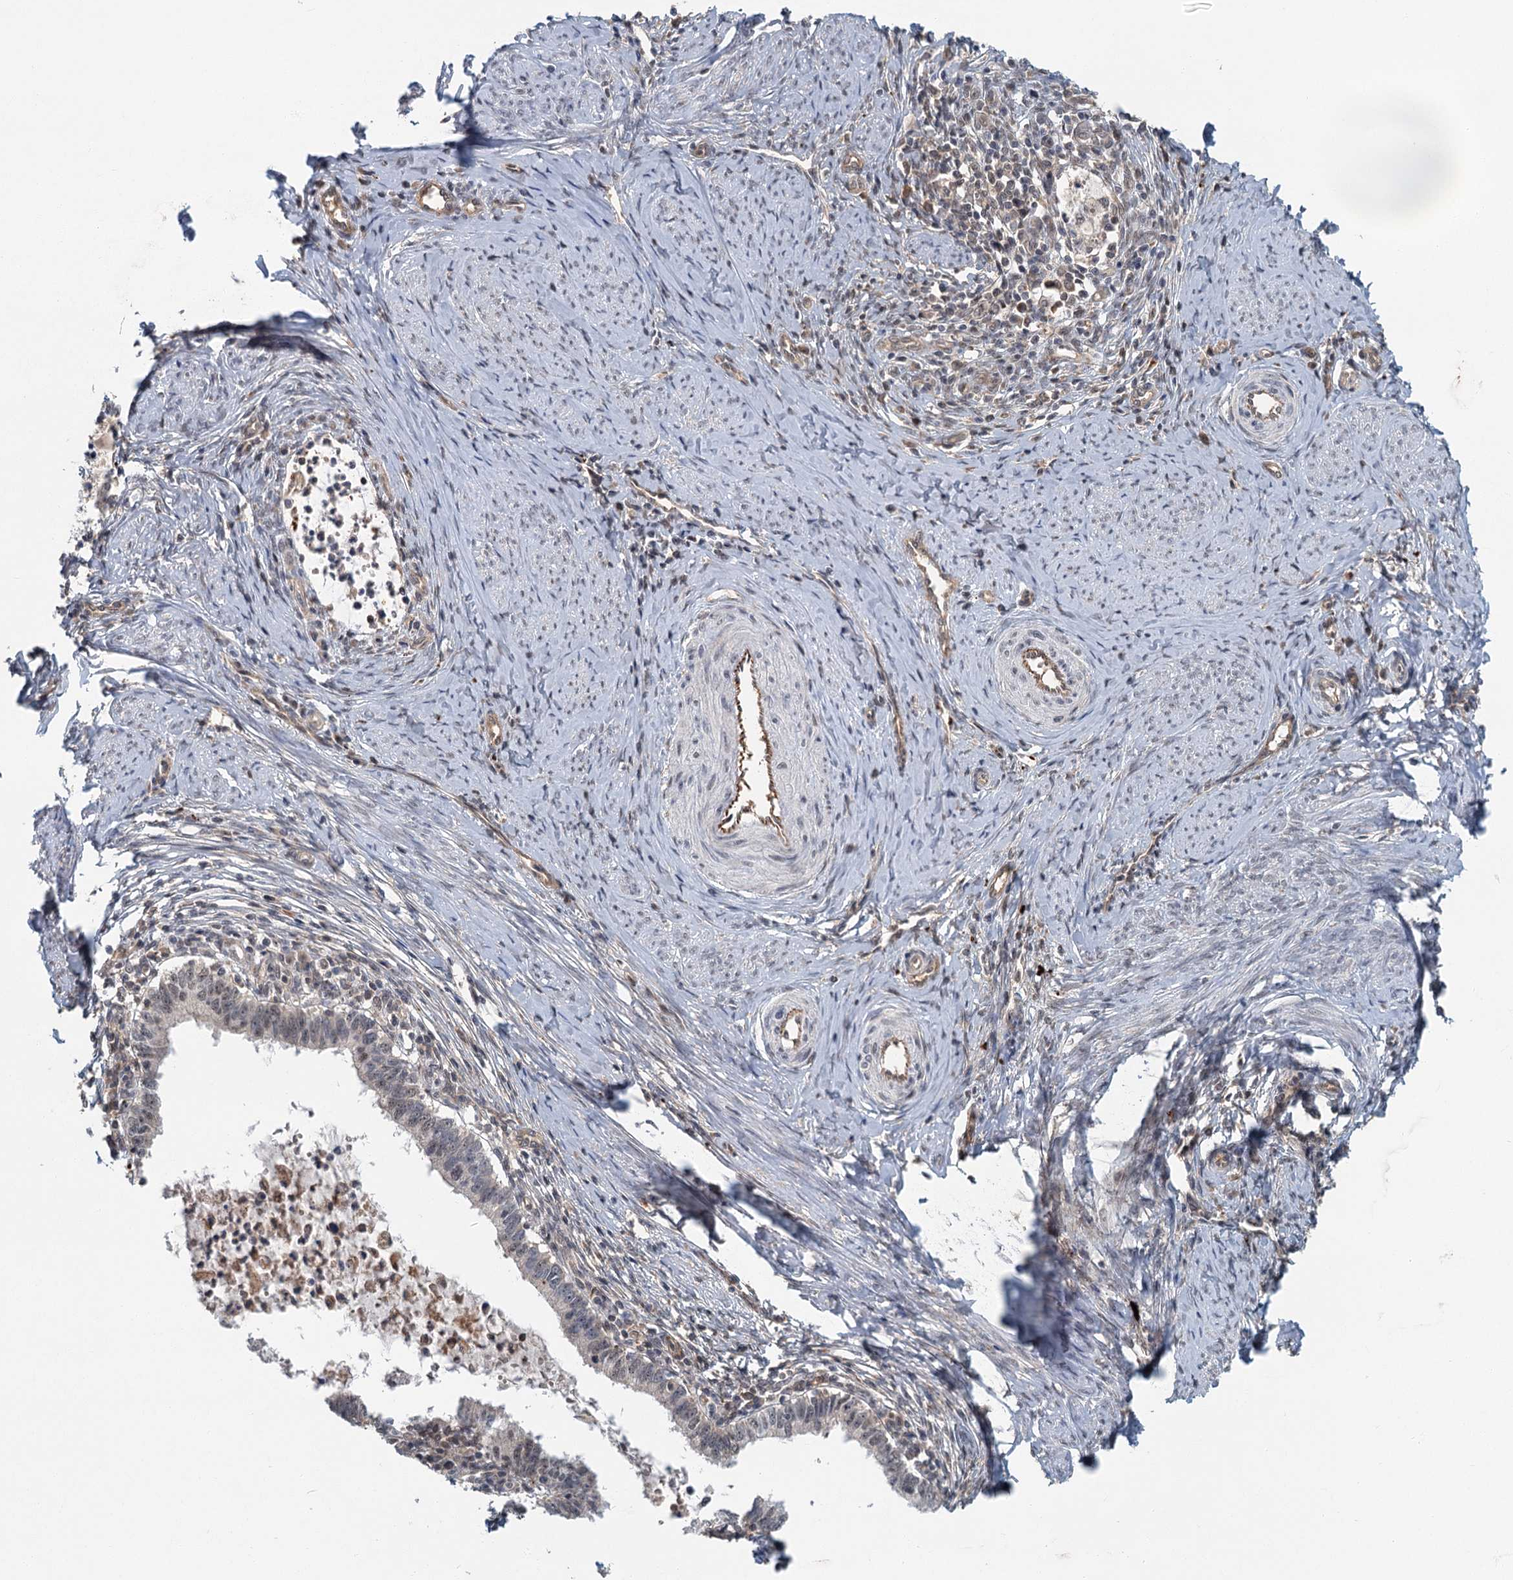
{"staining": {"intensity": "moderate", "quantity": "<25%", "location": "nuclear"}, "tissue": "cervical cancer", "cell_type": "Tumor cells", "image_type": "cancer", "snomed": [{"axis": "morphology", "description": "Adenocarcinoma, NOS"}, {"axis": "topography", "description": "Cervix"}], "caption": "Moderate nuclear staining is appreciated in about <25% of tumor cells in cervical cancer (adenocarcinoma). The protein of interest is shown in brown color, while the nuclei are stained blue.", "gene": "TAS2R42", "patient": {"sex": "female", "age": 36}}